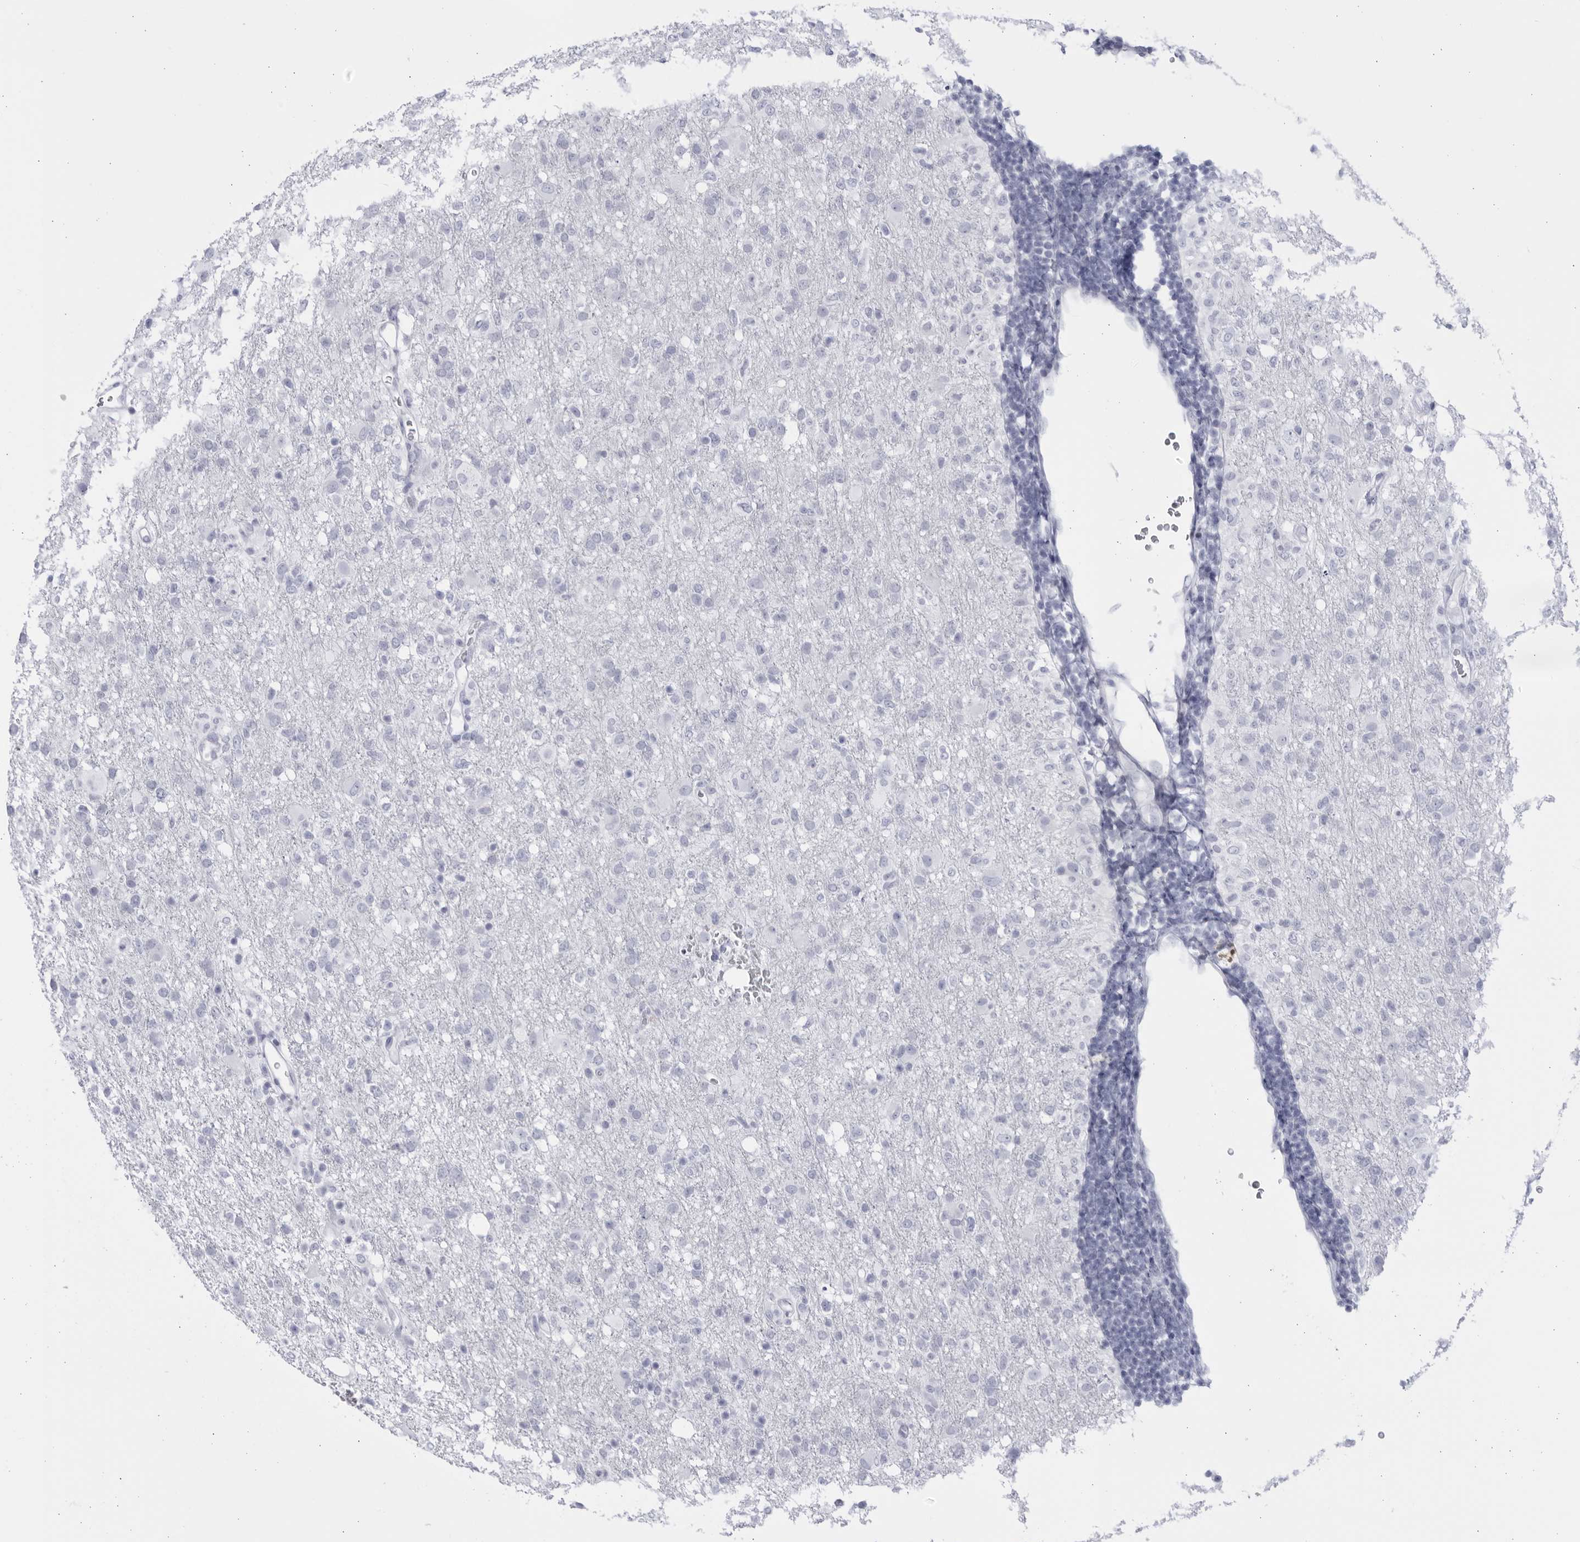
{"staining": {"intensity": "negative", "quantity": "none", "location": "none"}, "tissue": "glioma", "cell_type": "Tumor cells", "image_type": "cancer", "snomed": [{"axis": "morphology", "description": "Glioma, malignant, High grade"}, {"axis": "topography", "description": "Brain"}], "caption": "High-grade glioma (malignant) was stained to show a protein in brown. There is no significant staining in tumor cells.", "gene": "CCDC181", "patient": {"sex": "female", "age": 57}}